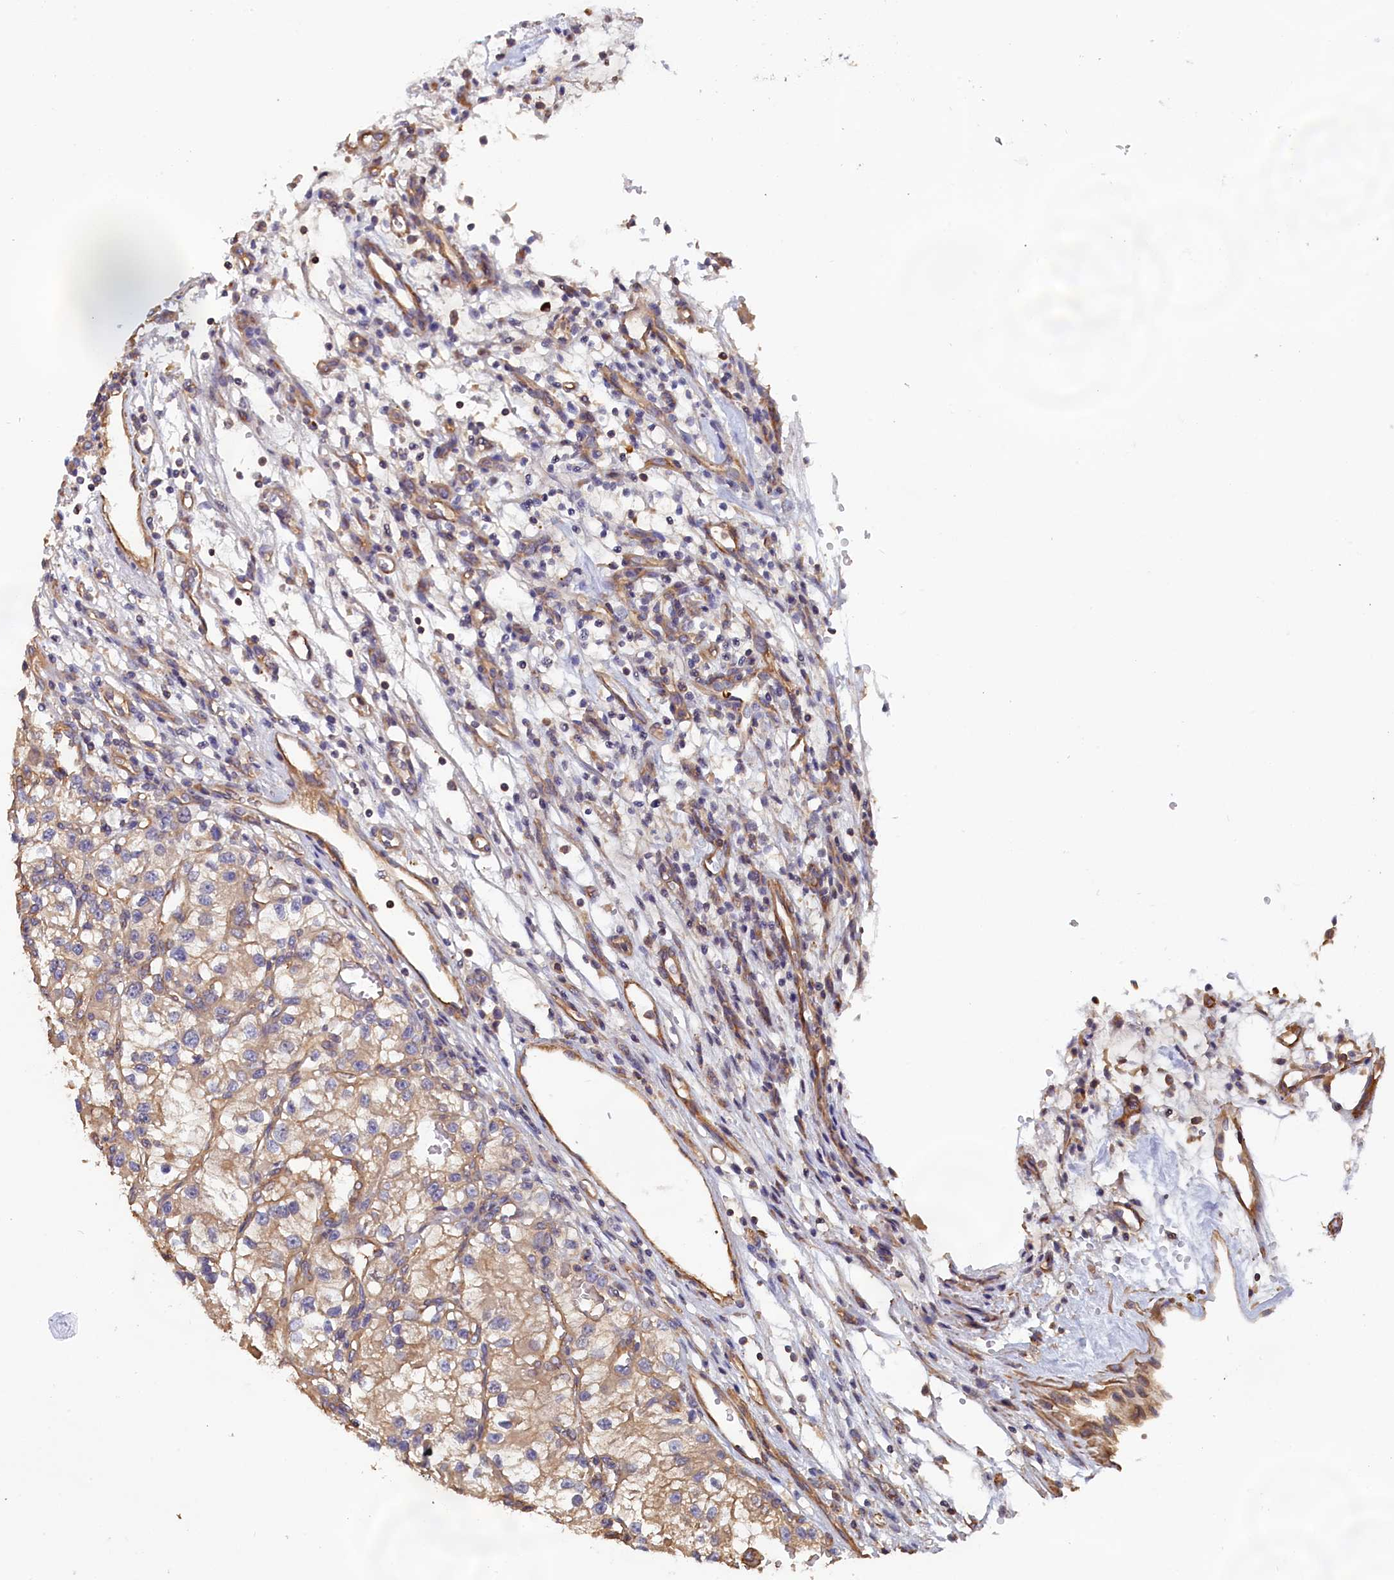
{"staining": {"intensity": "moderate", "quantity": "<25%", "location": "cytoplasmic/membranous"}, "tissue": "renal cancer", "cell_type": "Tumor cells", "image_type": "cancer", "snomed": [{"axis": "morphology", "description": "Adenocarcinoma, NOS"}, {"axis": "topography", "description": "Kidney"}], "caption": "Protein staining reveals moderate cytoplasmic/membranous staining in approximately <25% of tumor cells in renal cancer (adenocarcinoma).", "gene": "ANKRD2", "patient": {"sex": "female", "age": 57}}